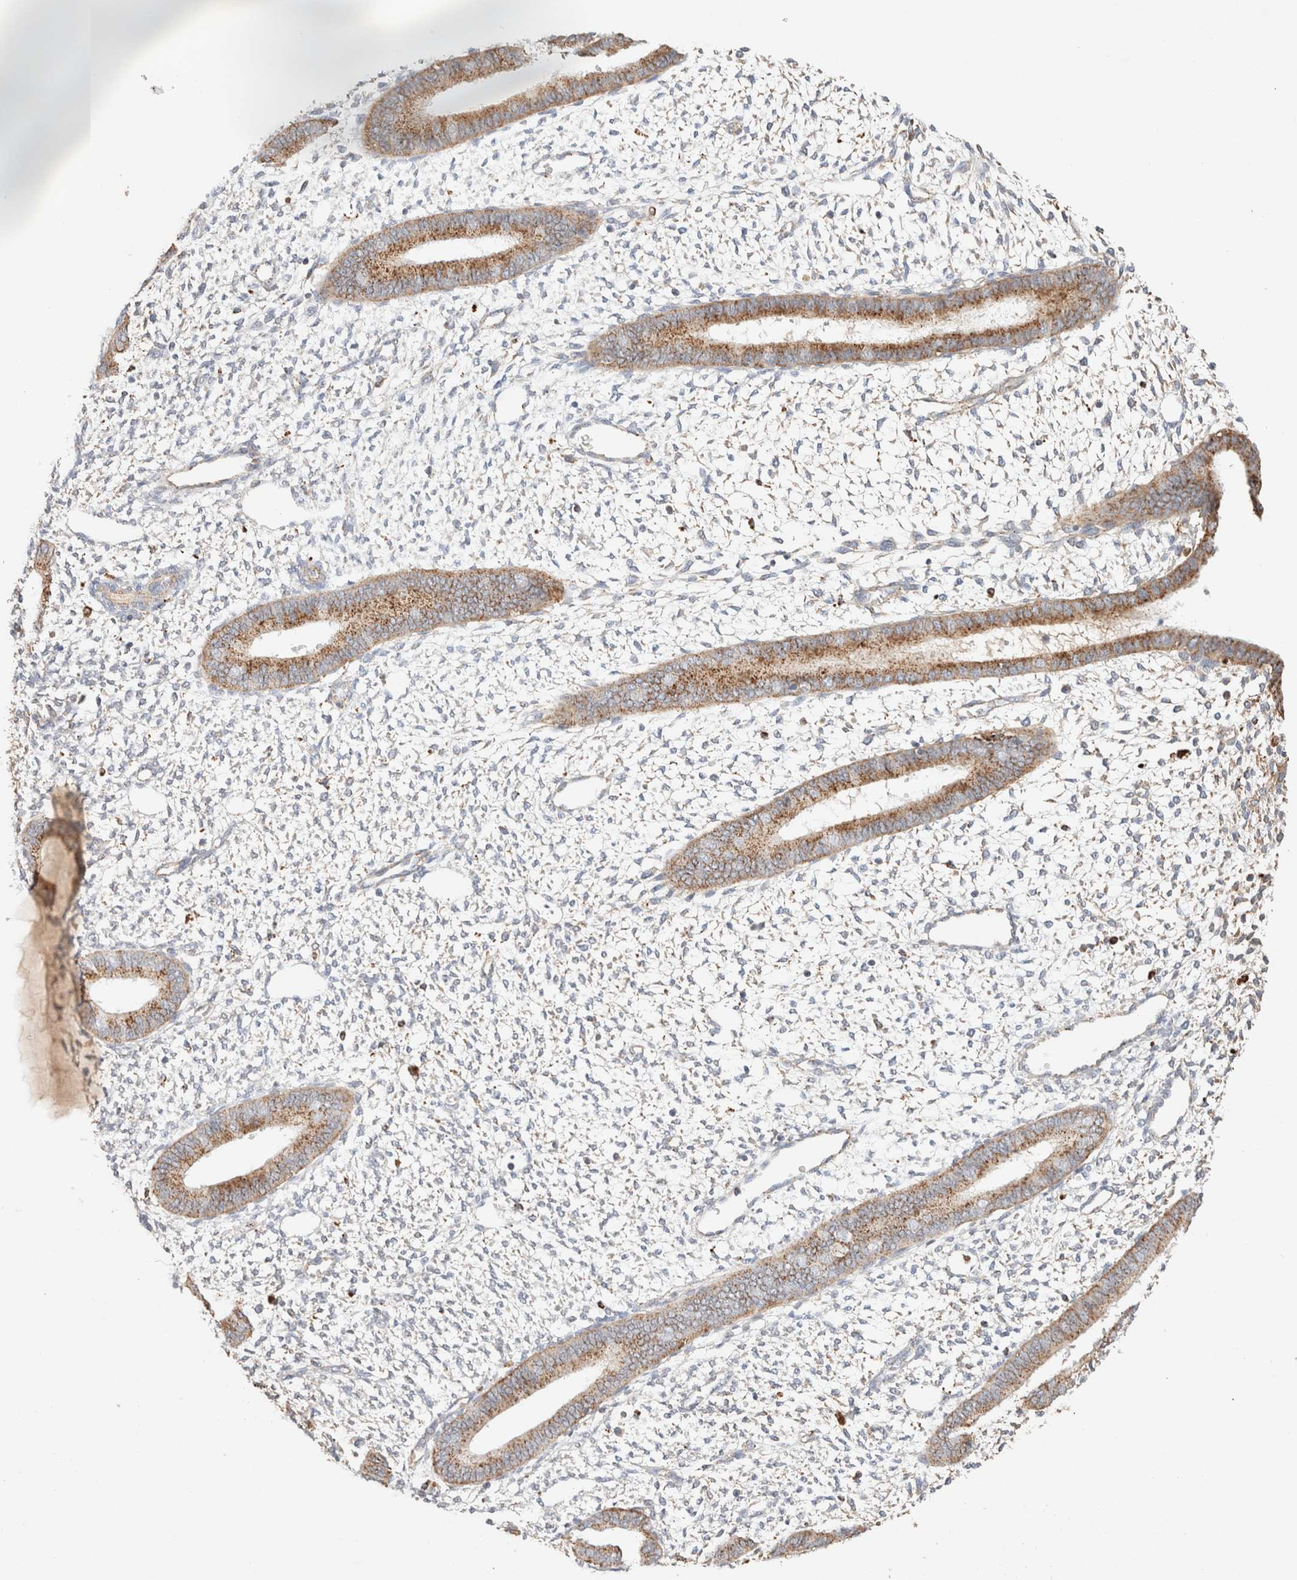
{"staining": {"intensity": "negative", "quantity": "none", "location": "none"}, "tissue": "endometrium", "cell_type": "Cells in endometrial stroma", "image_type": "normal", "snomed": [{"axis": "morphology", "description": "Normal tissue, NOS"}, {"axis": "topography", "description": "Endometrium"}], "caption": "This is a histopathology image of immunohistochemistry (IHC) staining of normal endometrium, which shows no staining in cells in endometrial stroma.", "gene": "RABEPK", "patient": {"sex": "female", "age": 46}}